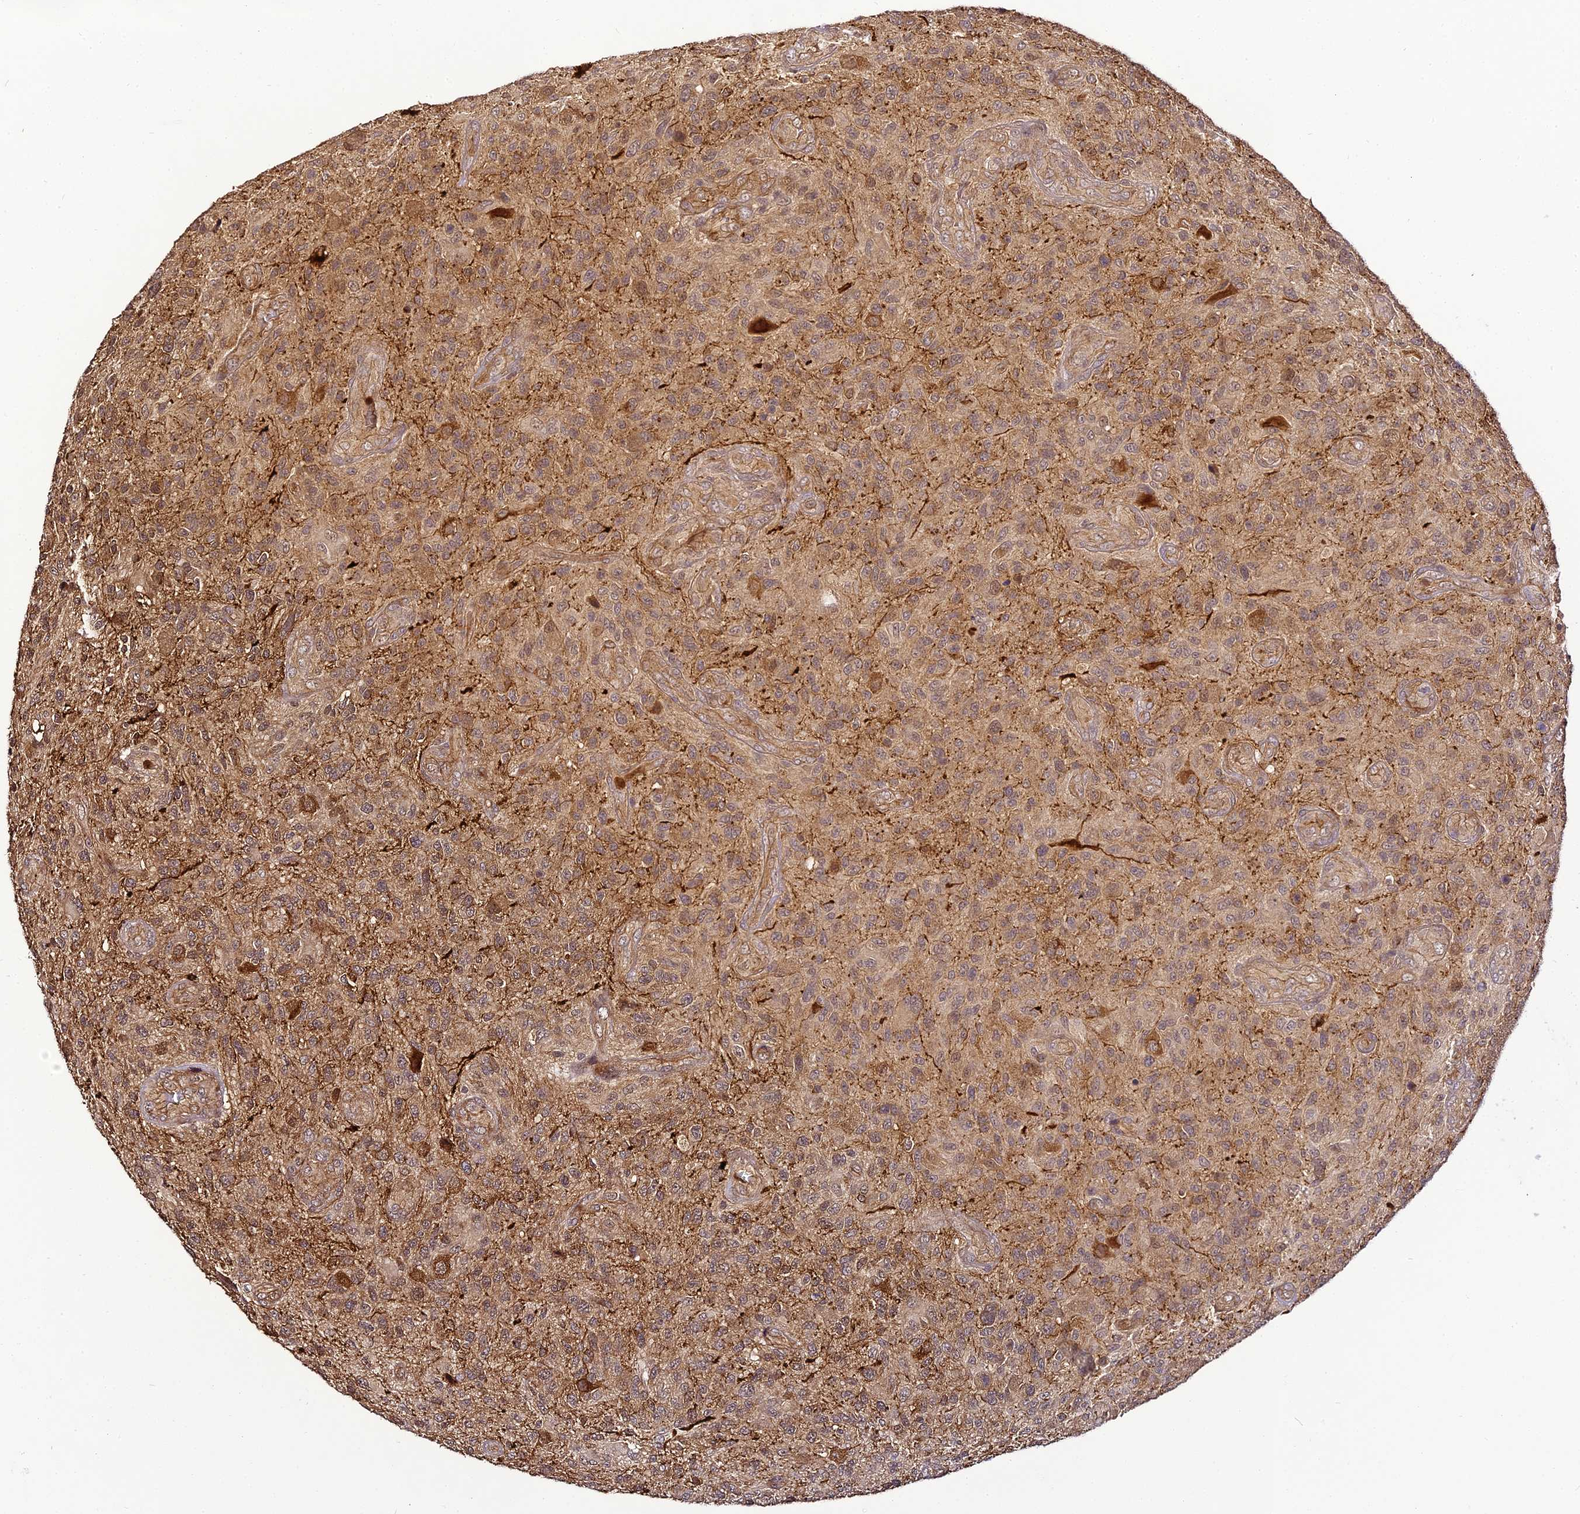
{"staining": {"intensity": "weak", "quantity": "25%-75%", "location": "cytoplasmic/membranous"}, "tissue": "glioma", "cell_type": "Tumor cells", "image_type": "cancer", "snomed": [{"axis": "morphology", "description": "Glioma, malignant, High grade"}, {"axis": "topography", "description": "Brain"}], "caption": "IHC (DAB) staining of human glioma displays weak cytoplasmic/membranous protein expression in about 25%-75% of tumor cells.", "gene": "BCDIN3D", "patient": {"sex": "male", "age": 47}}